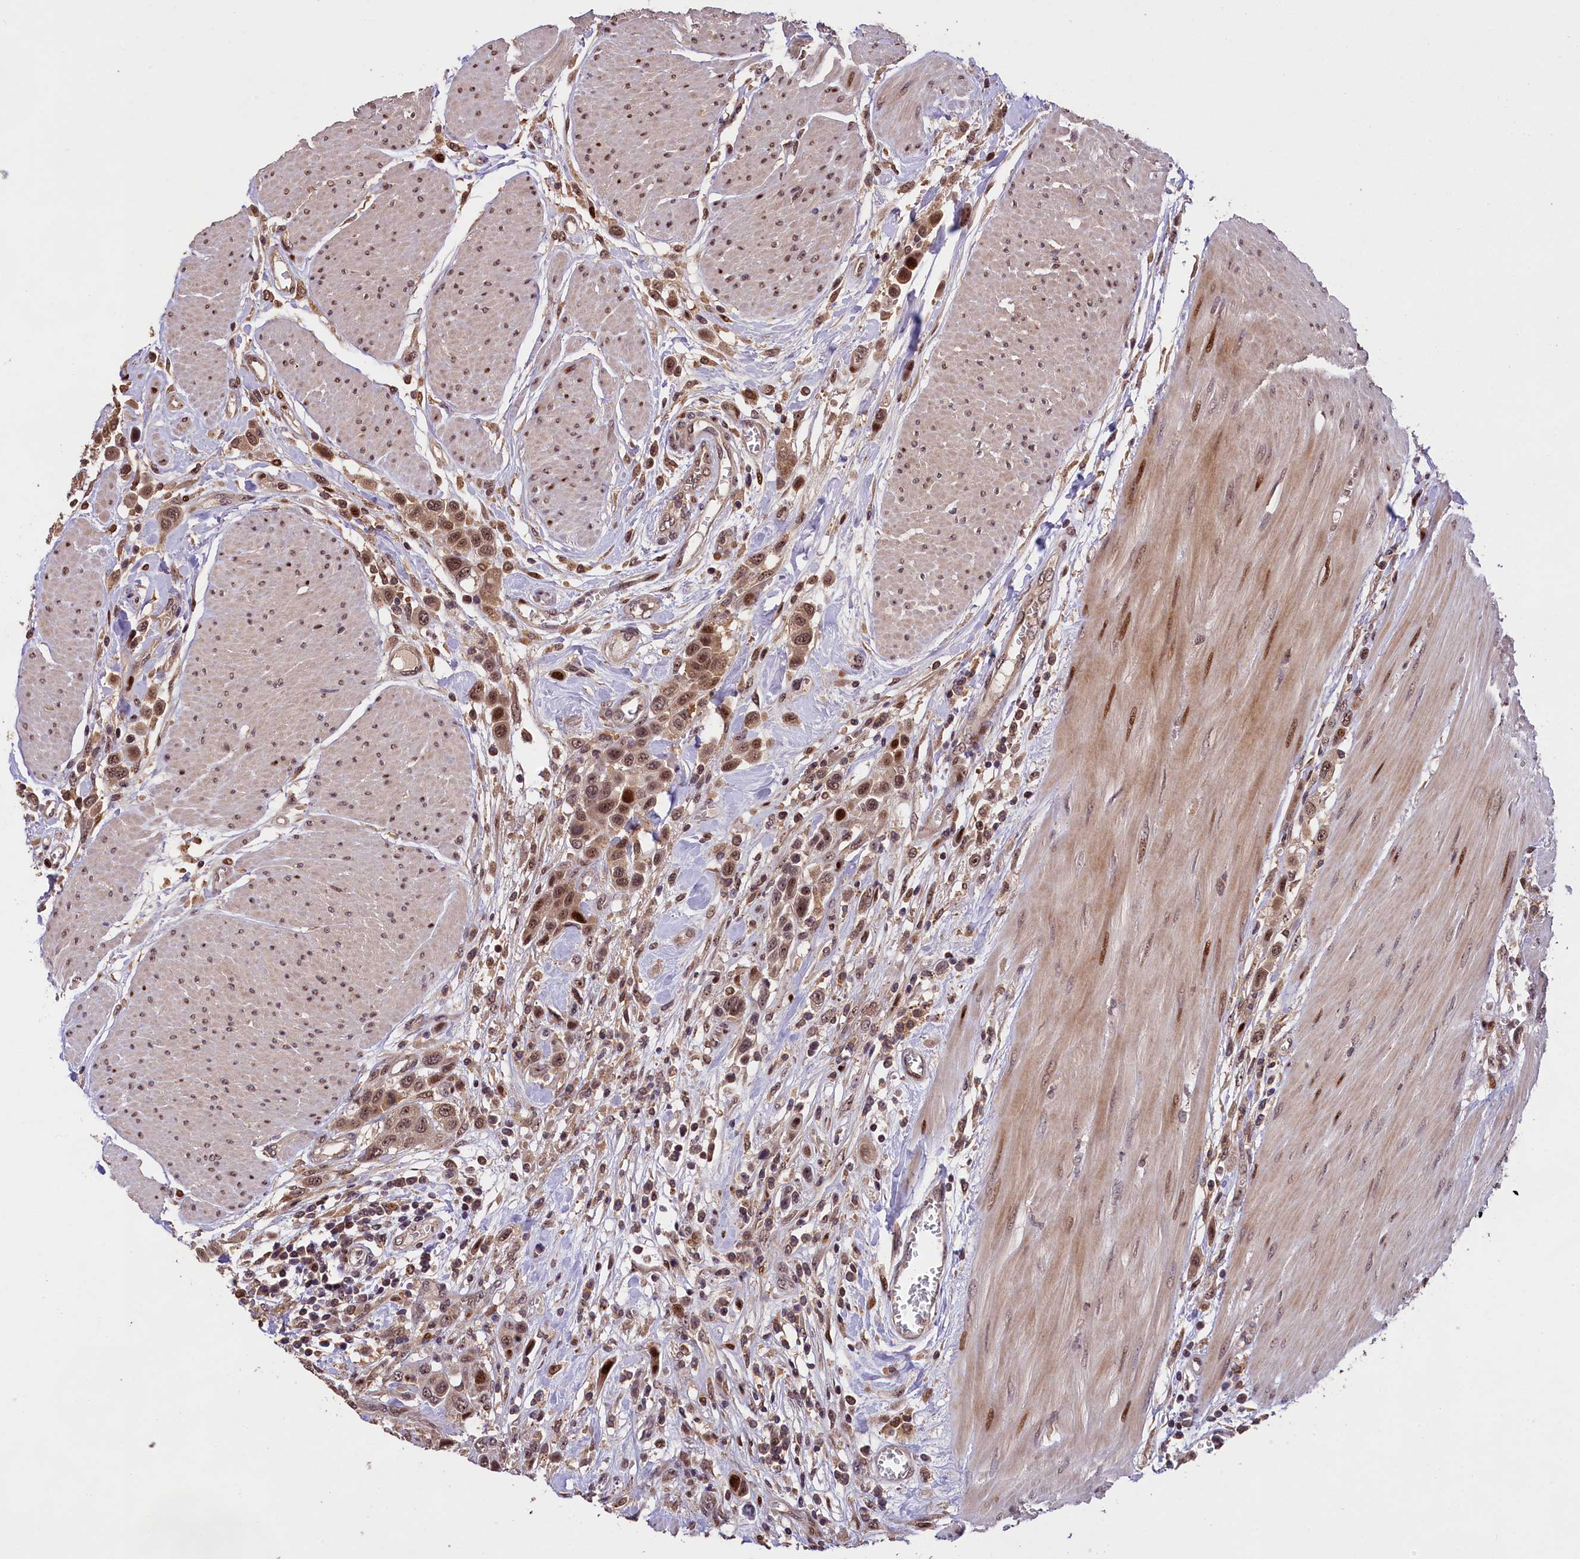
{"staining": {"intensity": "moderate", "quantity": ">75%", "location": "cytoplasmic/membranous,nuclear"}, "tissue": "urothelial cancer", "cell_type": "Tumor cells", "image_type": "cancer", "snomed": [{"axis": "morphology", "description": "Urothelial carcinoma, High grade"}, {"axis": "topography", "description": "Urinary bladder"}], "caption": "DAB (3,3'-diaminobenzidine) immunohistochemical staining of human urothelial cancer displays moderate cytoplasmic/membranous and nuclear protein expression in approximately >75% of tumor cells. The staining was performed using DAB (3,3'-diaminobenzidine), with brown indicating positive protein expression. Nuclei are stained blue with hematoxylin.", "gene": "PHAF1", "patient": {"sex": "male", "age": 50}}